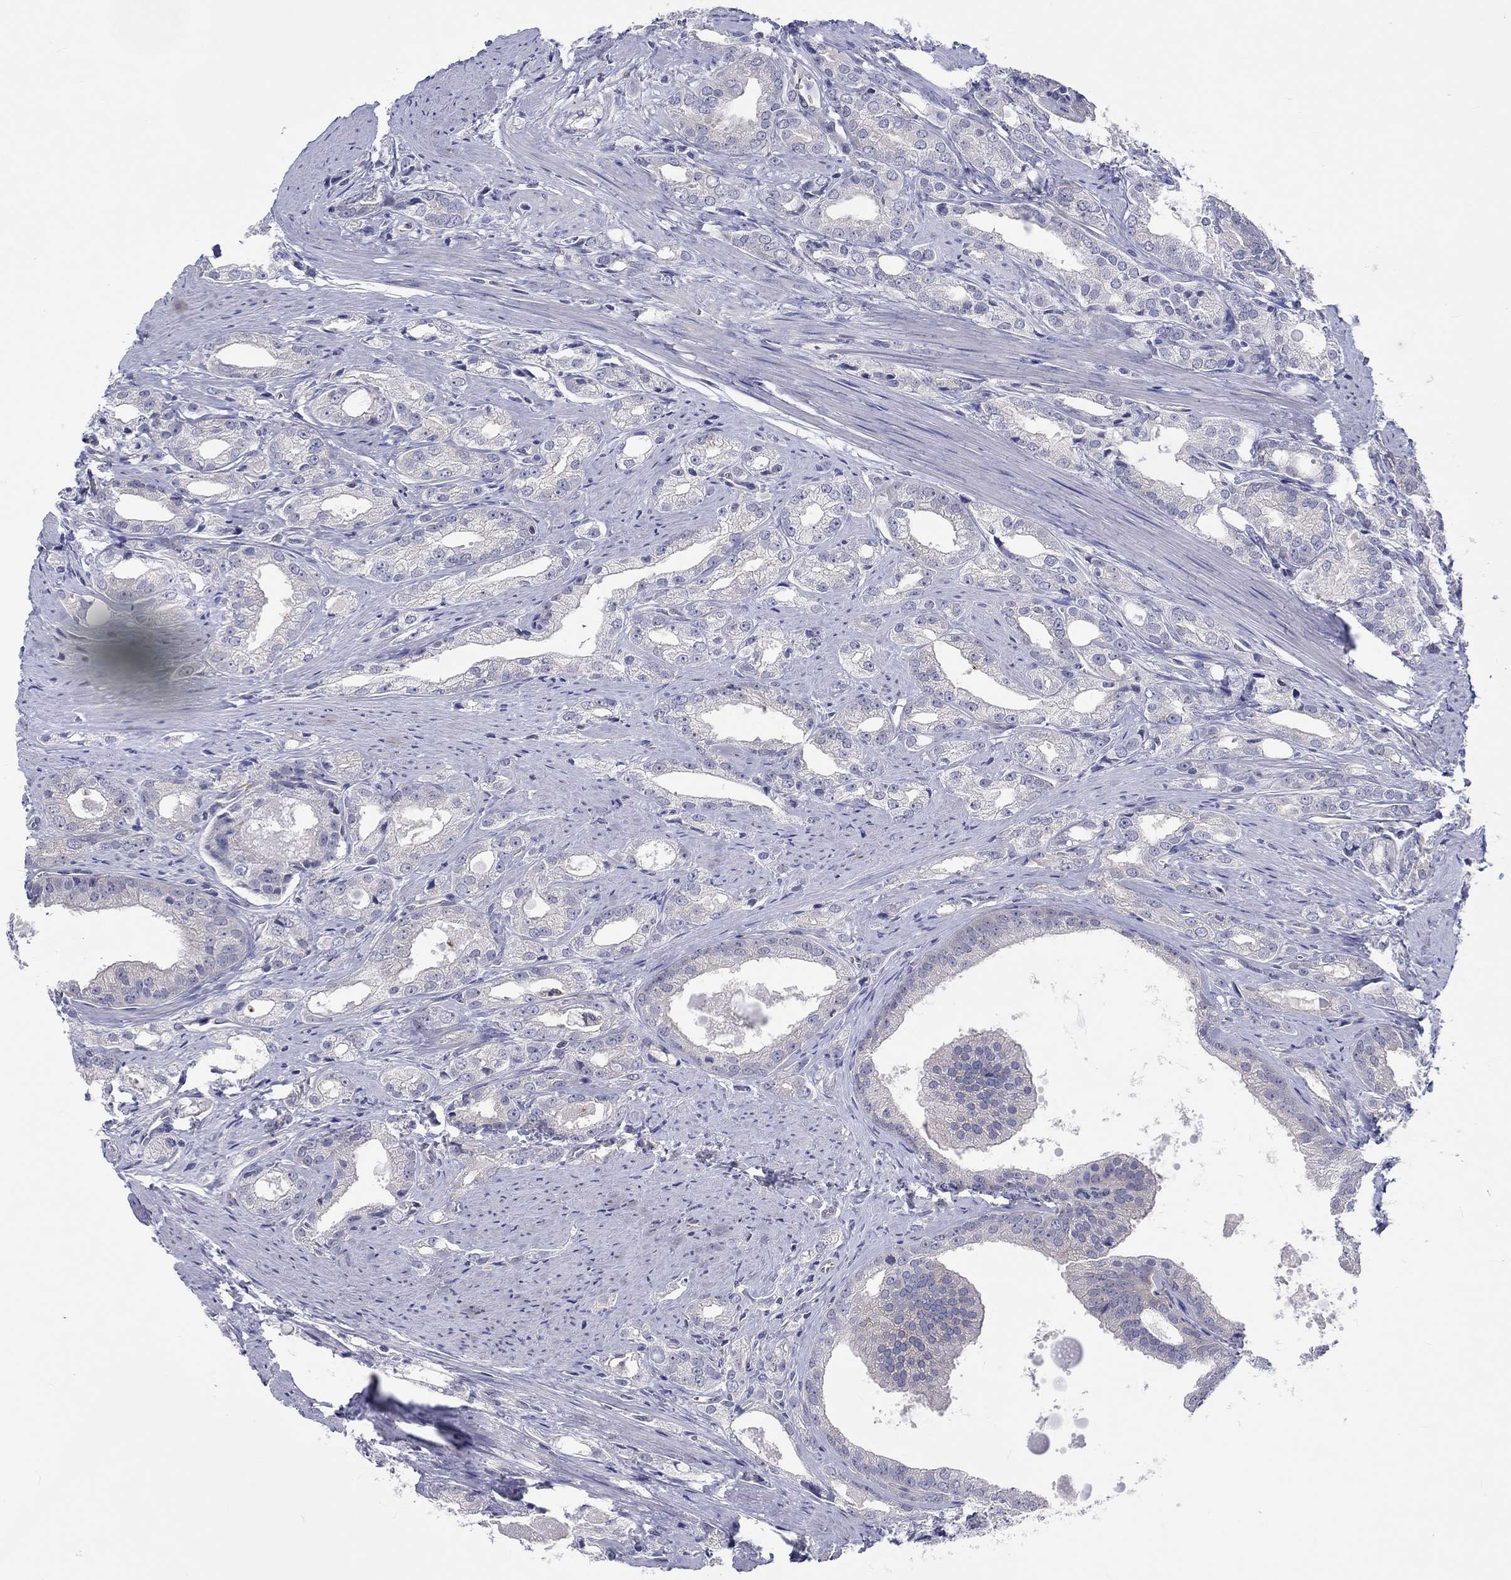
{"staining": {"intensity": "negative", "quantity": "none", "location": "none"}, "tissue": "prostate cancer", "cell_type": "Tumor cells", "image_type": "cancer", "snomed": [{"axis": "morphology", "description": "Adenocarcinoma, NOS"}, {"axis": "morphology", "description": "Adenocarcinoma, High grade"}, {"axis": "topography", "description": "Prostate"}], "caption": "This photomicrograph is of prostate cancer stained with immunohistochemistry to label a protein in brown with the nuclei are counter-stained blue. There is no staining in tumor cells.", "gene": "ABCG4", "patient": {"sex": "male", "age": 70}}